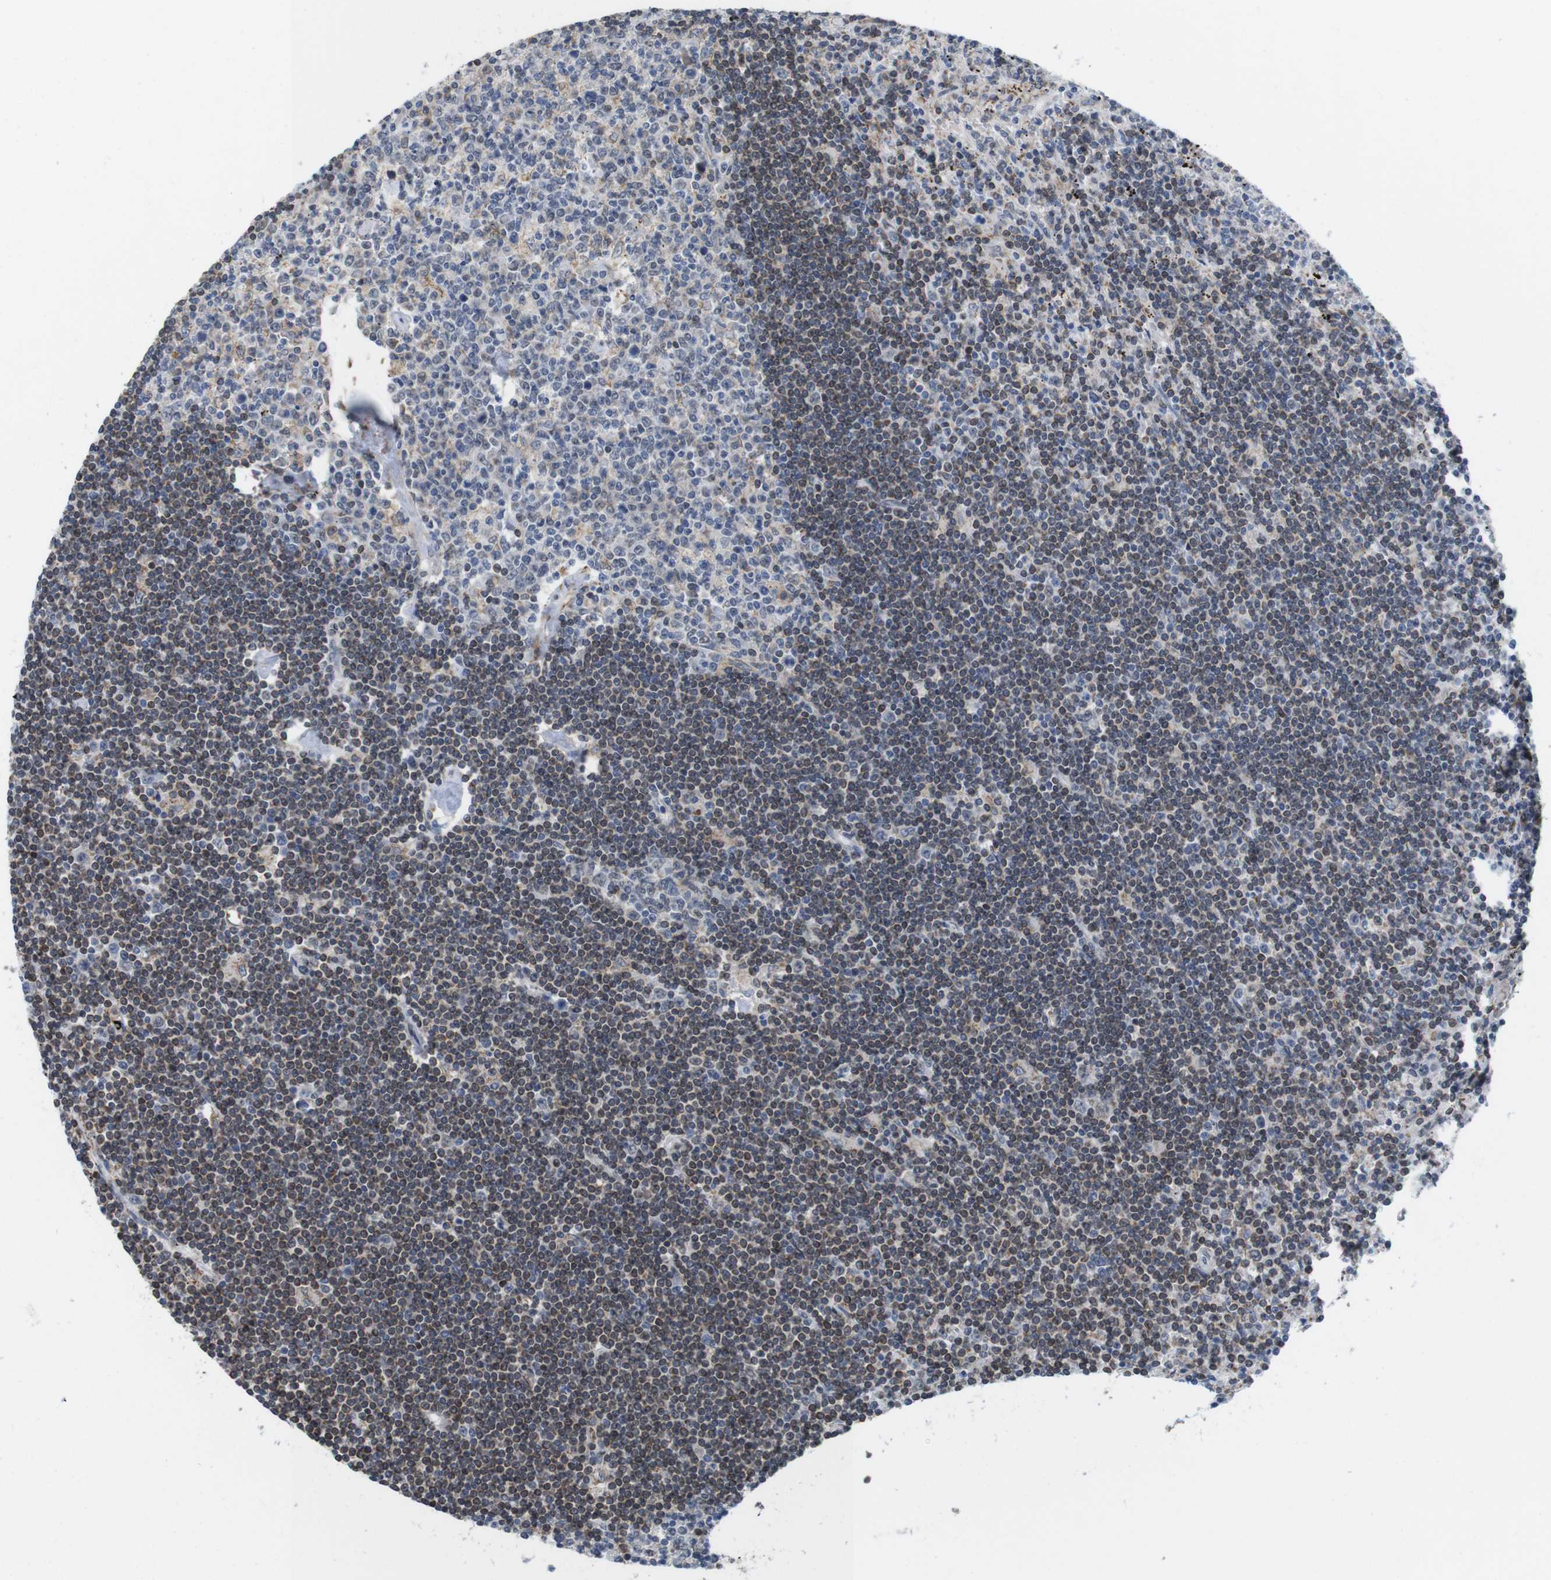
{"staining": {"intensity": "moderate", "quantity": ">75%", "location": "cytoplasmic/membranous,nuclear"}, "tissue": "lymphoma", "cell_type": "Tumor cells", "image_type": "cancer", "snomed": [{"axis": "morphology", "description": "Malignant lymphoma, non-Hodgkin's type, Low grade"}, {"axis": "topography", "description": "Spleen"}], "caption": "Human malignant lymphoma, non-Hodgkin's type (low-grade) stained for a protein (brown) shows moderate cytoplasmic/membranous and nuclear positive expression in approximately >75% of tumor cells.", "gene": "PNMA8A", "patient": {"sex": "male", "age": 76}}